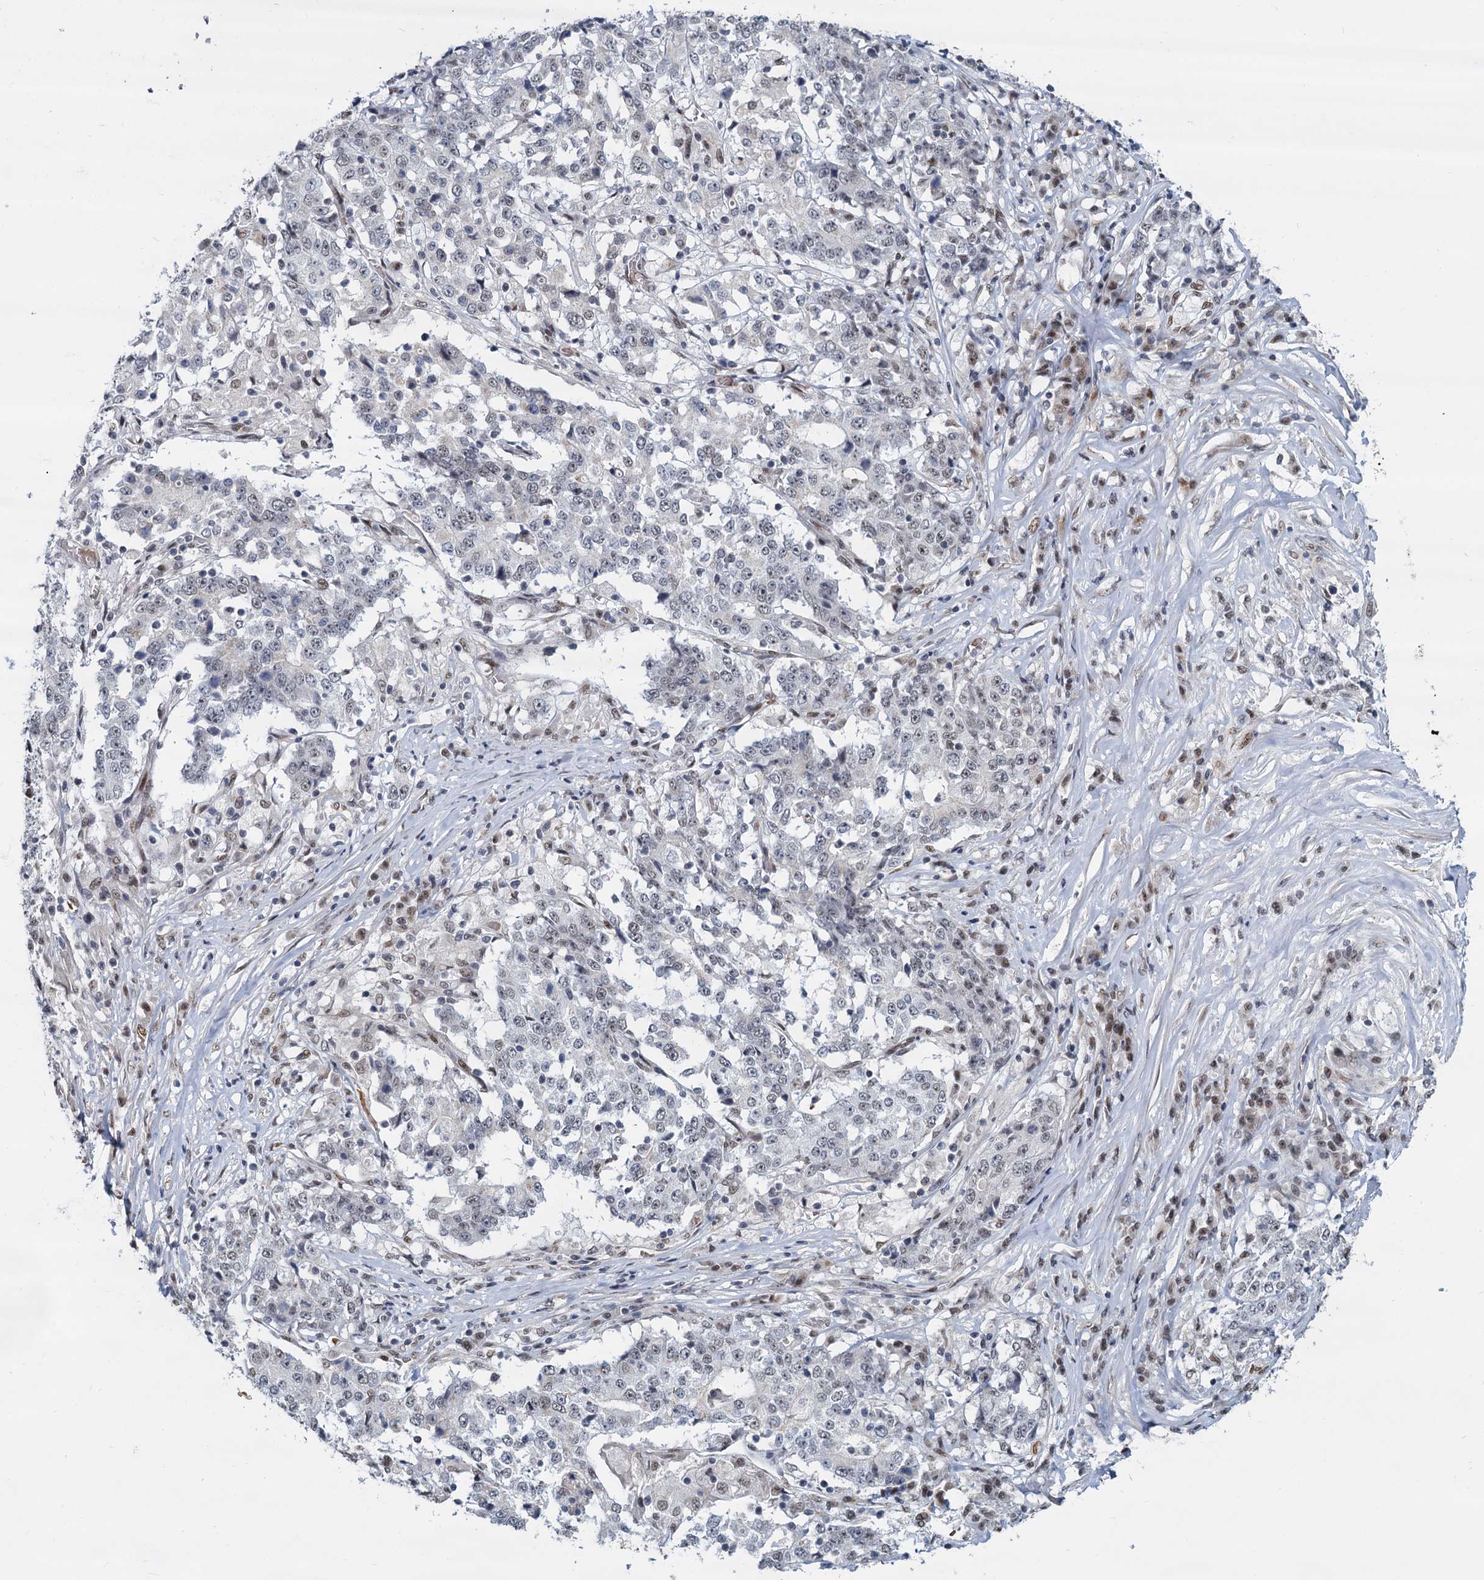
{"staining": {"intensity": "negative", "quantity": "none", "location": "none"}, "tissue": "stomach cancer", "cell_type": "Tumor cells", "image_type": "cancer", "snomed": [{"axis": "morphology", "description": "Adenocarcinoma, NOS"}, {"axis": "topography", "description": "Stomach"}], "caption": "The immunohistochemistry (IHC) micrograph has no significant positivity in tumor cells of stomach adenocarcinoma tissue.", "gene": "RPRD1A", "patient": {"sex": "male", "age": 59}}